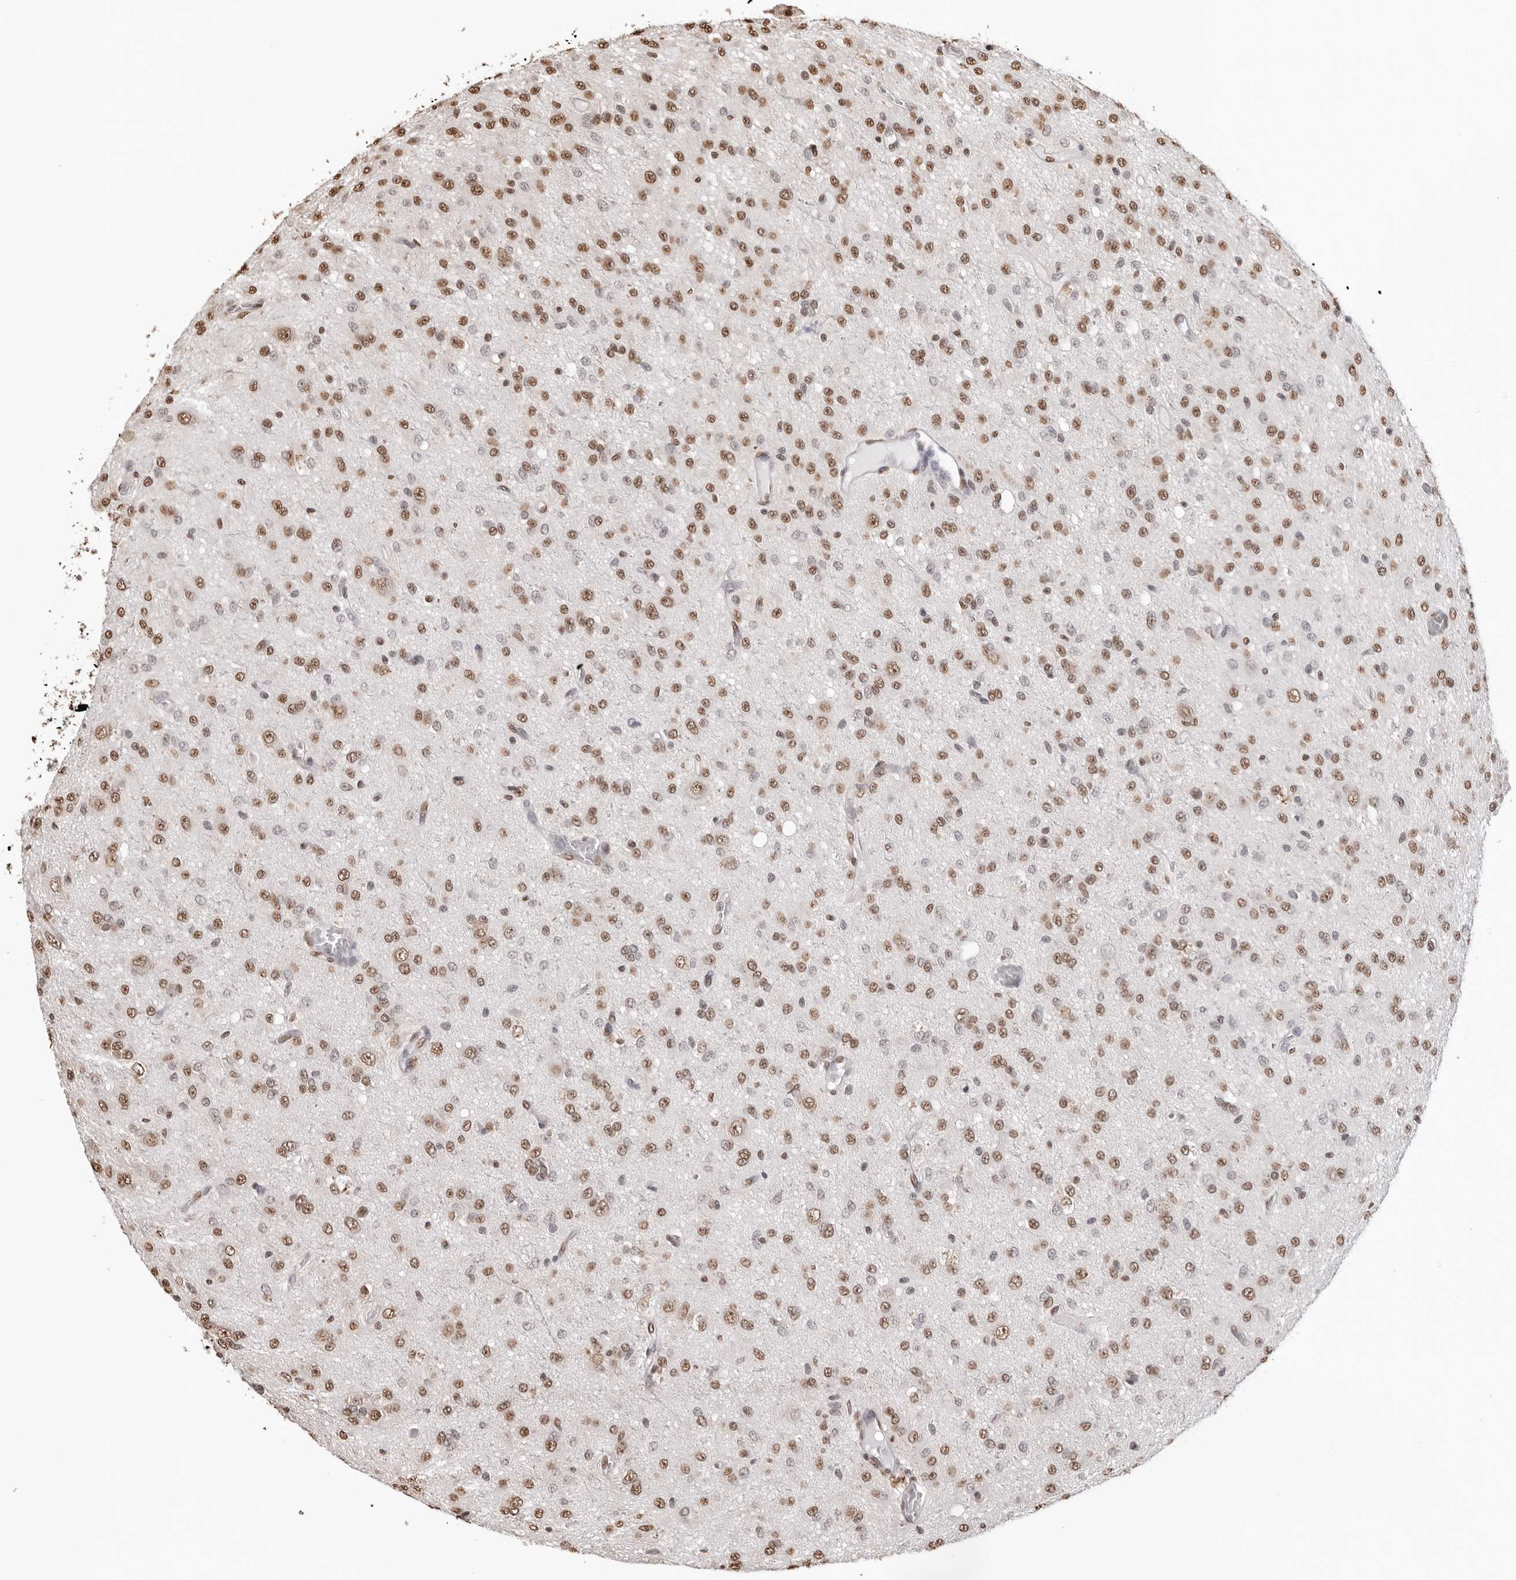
{"staining": {"intensity": "moderate", "quantity": ">75%", "location": "nuclear"}, "tissue": "glioma", "cell_type": "Tumor cells", "image_type": "cancer", "snomed": [{"axis": "morphology", "description": "Glioma, malignant, High grade"}, {"axis": "topography", "description": "Brain"}], "caption": "Human malignant glioma (high-grade) stained with a protein marker exhibits moderate staining in tumor cells.", "gene": "OLIG3", "patient": {"sex": "female", "age": 59}}